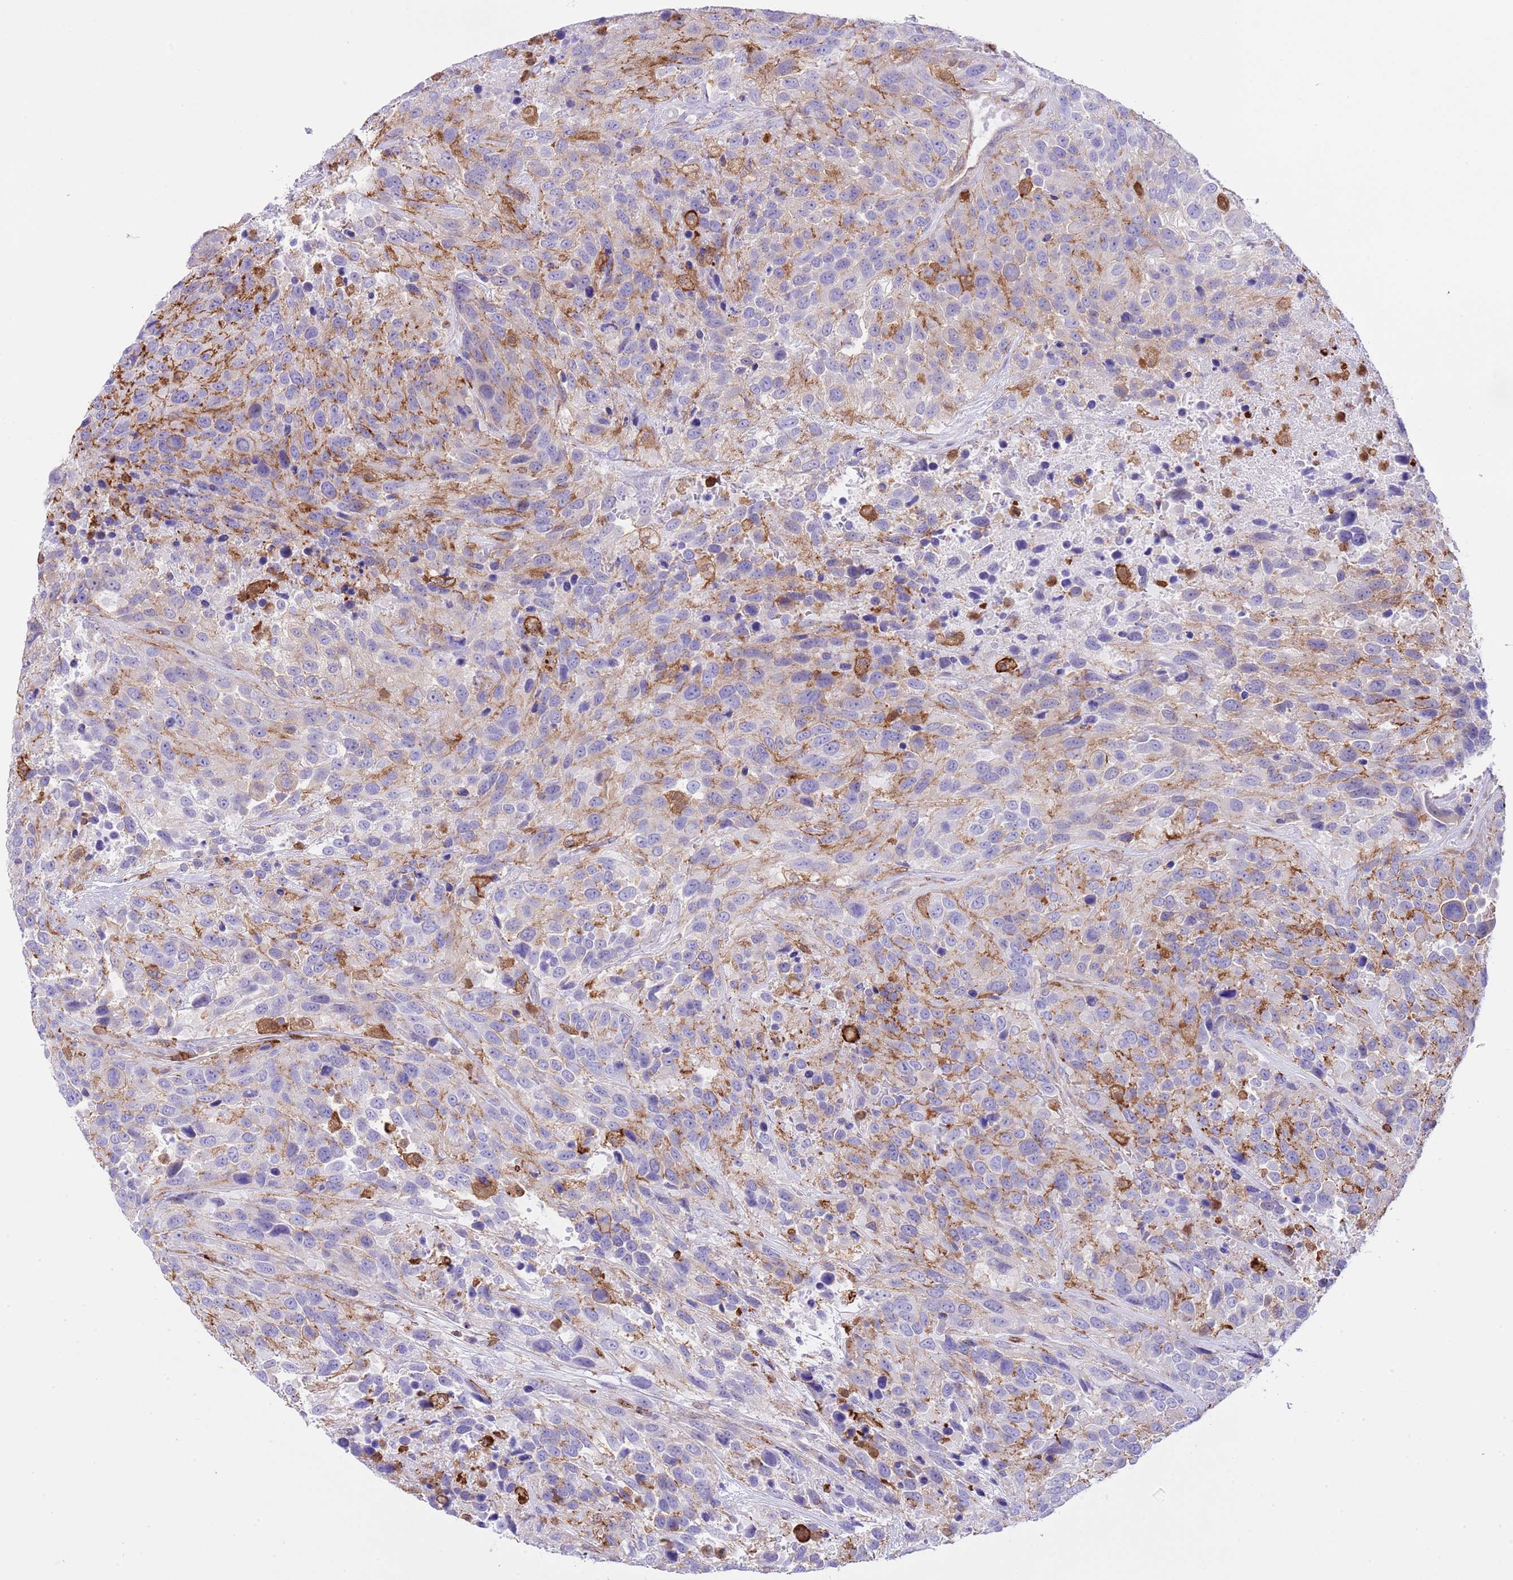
{"staining": {"intensity": "moderate", "quantity": "25%-75%", "location": "cytoplasmic/membranous"}, "tissue": "urothelial cancer", "cell_type": "Tumor cells", "image_type": "cancer", "snomed": [{"axis": "morphology", "description": "Urothelial carcinoma, High grade"}, {"axis": "topography", "description": "Urinary bladder"}], "caption": "An immunohistochemistry (IHC) photomicrograph of neoplastic tissue is shown. Protein staining in brown labels moderate cytoplasmic/membranous positivity in urothelial cancer within tumor cells. The staining is performed using DAB (3,3'-diaminobenzidine) brown chromogen to label protein expression. The nuclei are counter-stained blue using hematoxylin.", "gene": "EFHD2", "patient": {"sex": "female", "age": 70}}